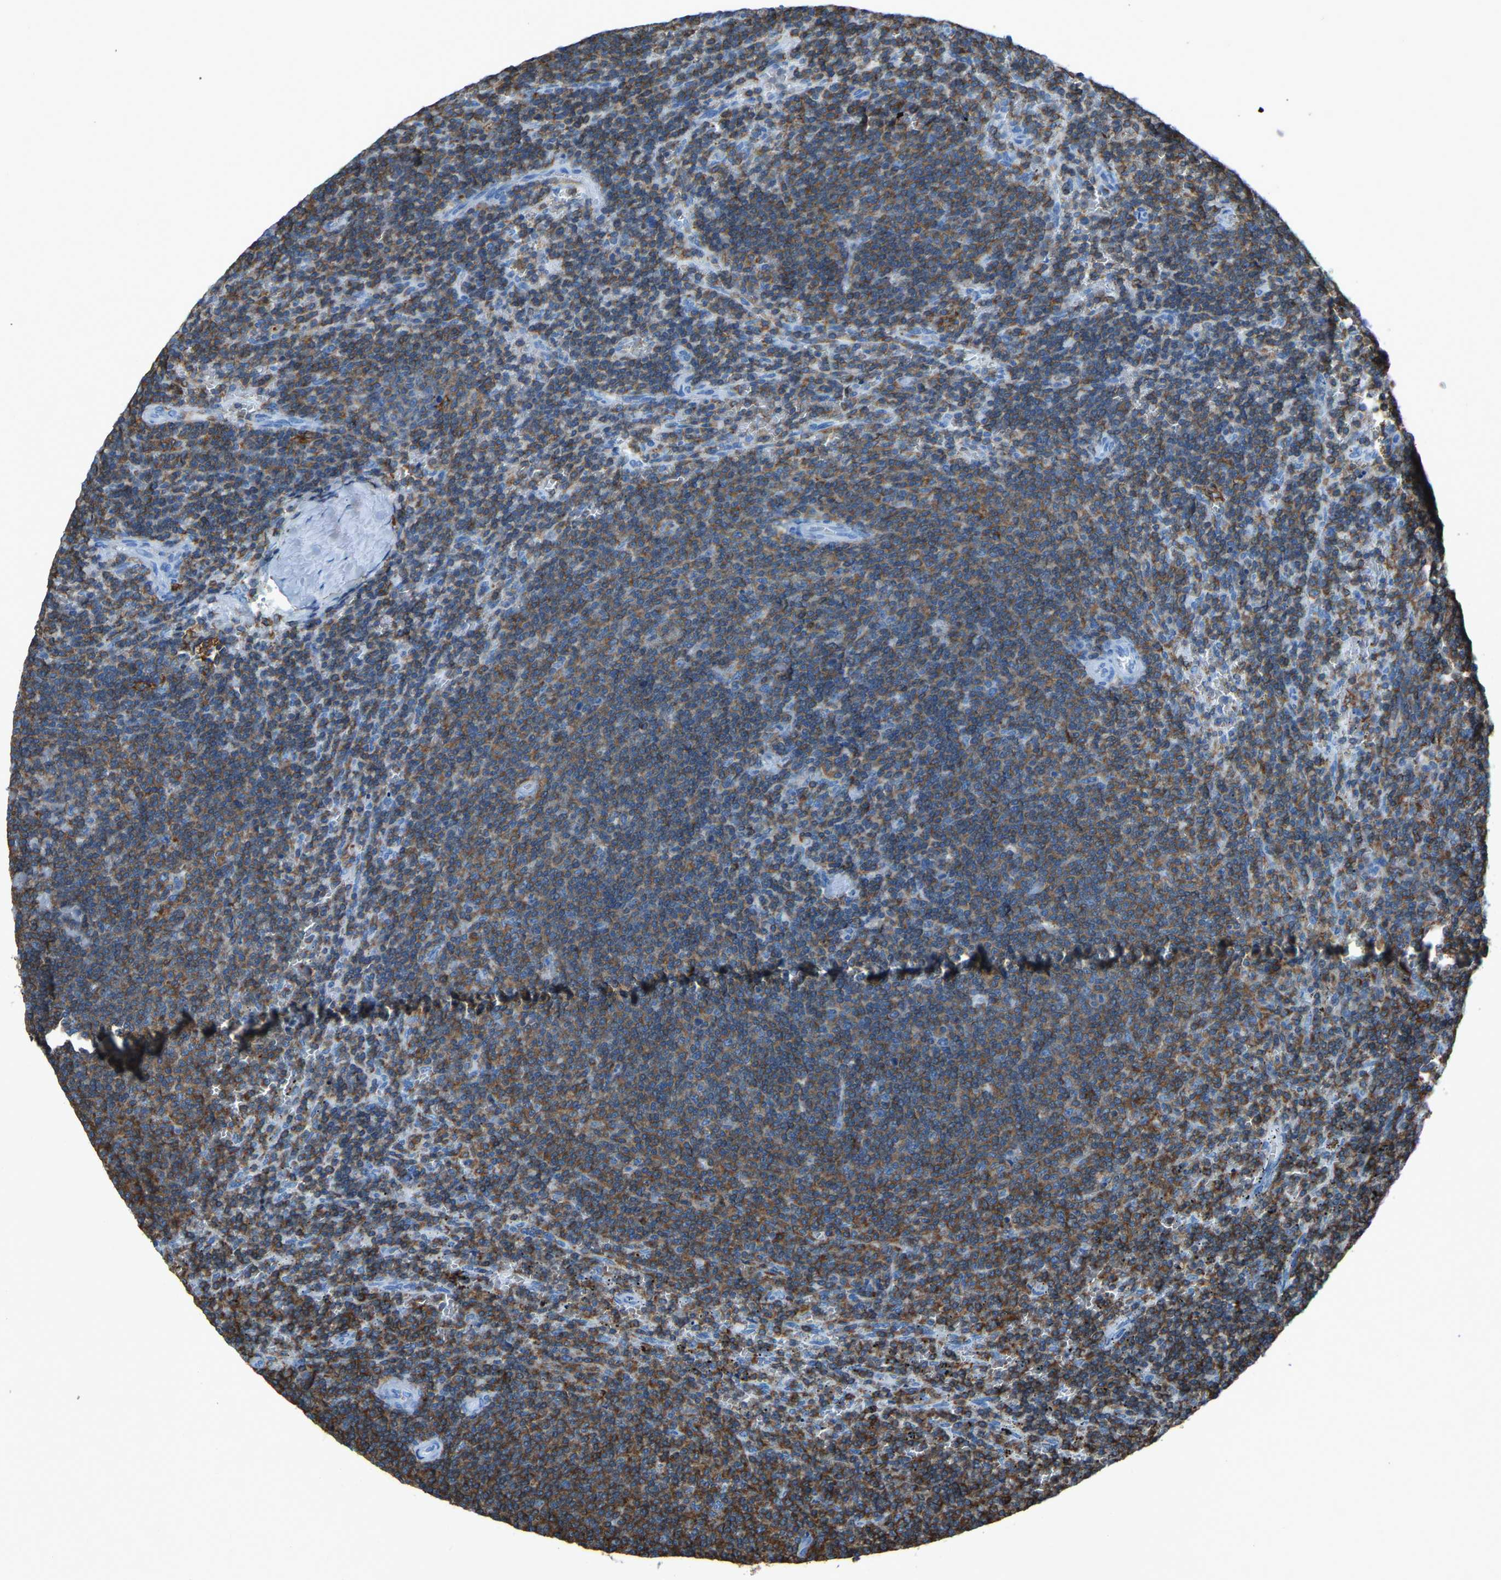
{"staining": {"intensity": "moderate", "quantity": ">75%", "location": "cytoplasmic/membranous"}, "tissue": "lymphoma", "cell_type": "Tumor cells", "image_type": "cancer", "snomed": [{"axis": "morphology", "description": "Malignant lymphoma, non-Hodgkin's type, Low grade"}, {"axis": "topography", "description": "Spleen"}], "caption": "High-power microscopy captured an immunohistochemistry (IHC) histopathology image of malignant lymphoma, non-Hodgkin's type (low-grade), revealing moderate cytoplasmic/membranous expression in about >75% of tumor cells. (DAB (3,3'-diaminobenzidine) IHC, brown staining for protein, blue staining for nuclei).", "gene": "LSP1", "patient": {"sex": "female", "age": 50}}